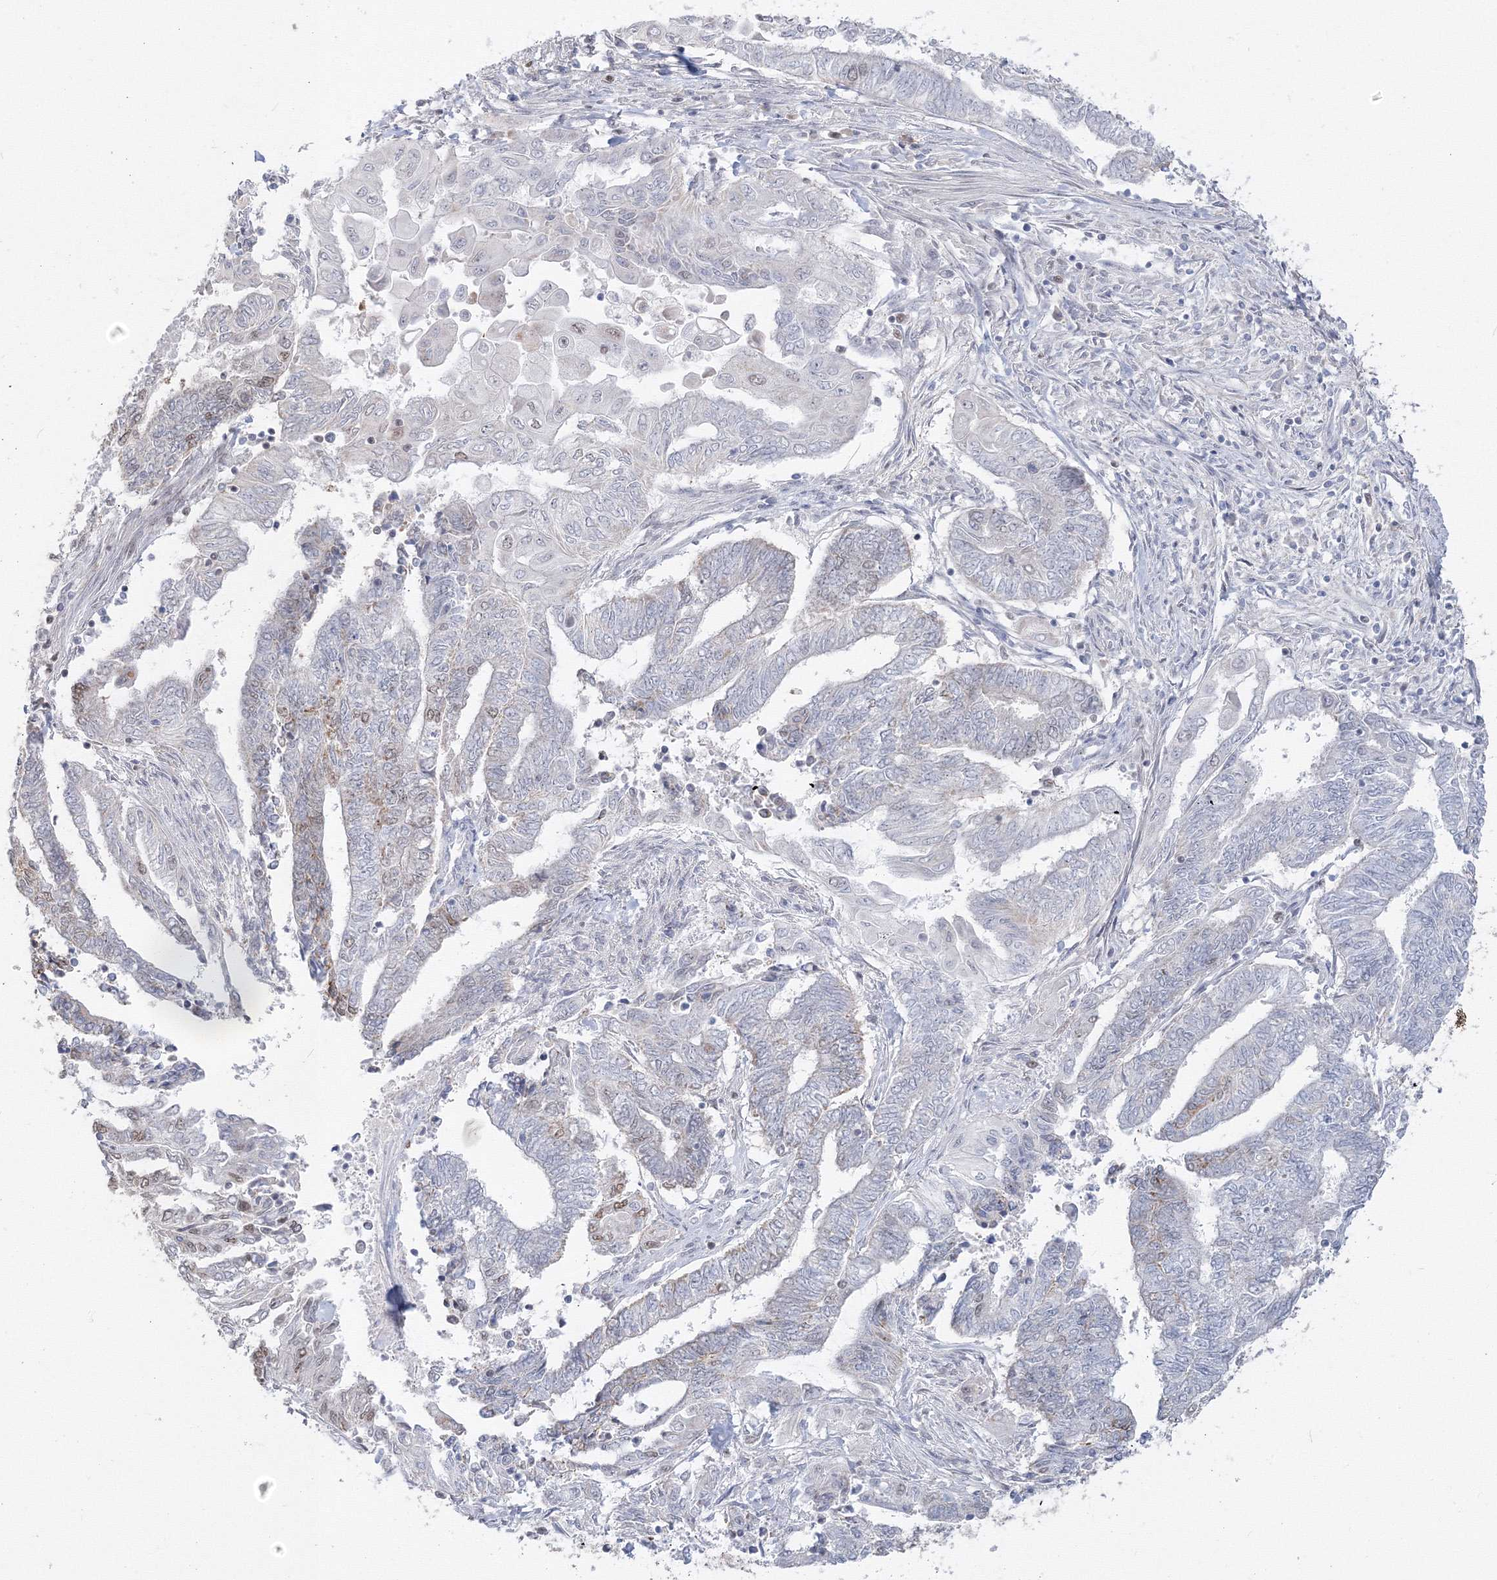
{"staining": {"intensity": "moderate", "quantity": "<25%", "location": "nuclear"}, "tissue": "endometrial cancer", "cell_type": "Tumor cells", "image_type": "cancer", "snomed": [{"axis": "morphology", "description": "Adenocarcinoma, NOS"}, {"axis": "topography", "description": "Uterus"}, {"axis": "topography", "description": "Endometrium"}], "caption": "Immunohistochemistry staining of endometrial cancer (adenocarcinoma), which exhibits low levels of moderate nuclear staining in about <25% of tumor cells indicating moderate nuclear protein expression. The staining was performed using DAB (brown) for protein detection and nuclei were counterstained in hematoxylin (blue).", "gene": "PPP4R2", "patient": {"sex": "female", "age": 70}}